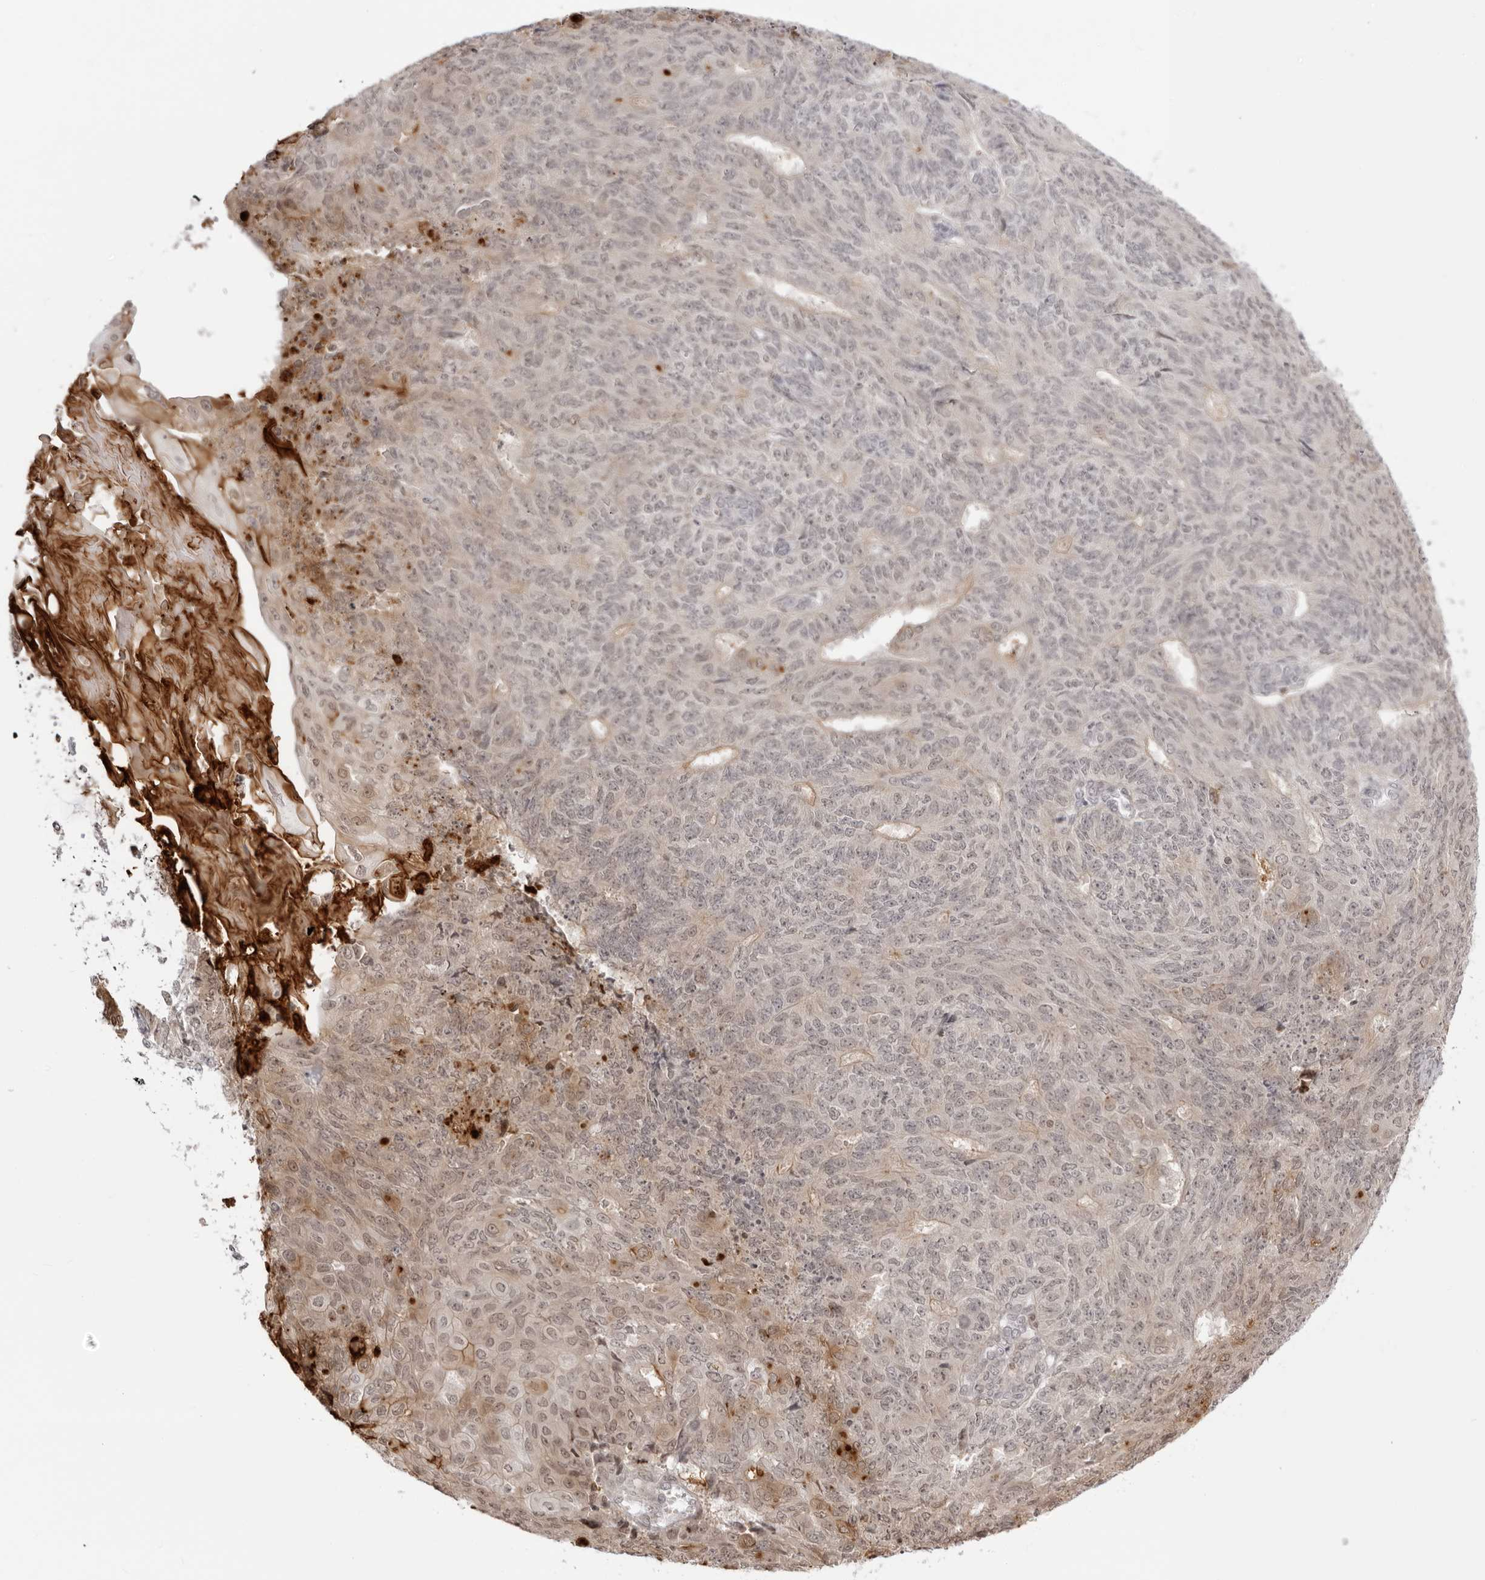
{"staining": {"intensity": "negative", "quantity": "none", "location": "none"}, "tissue": "endometrial cancer", "cell_type": "Tumor cells", "image_type": "cancer", "snomed": [{"axis": "morphology", "description": "Adenocarcinoma, NOS"}, {"axis": "topography", "description": "Endometrium"}], "caption": "High power microscopy image of an IHC photomicrograph of endometrial cancer, revealing no significant staining in tumor cells. (DAB immunohistochemistry, high magnification).", "gene": "RNF146", "patient": {"sex": "female", "age": 32}}